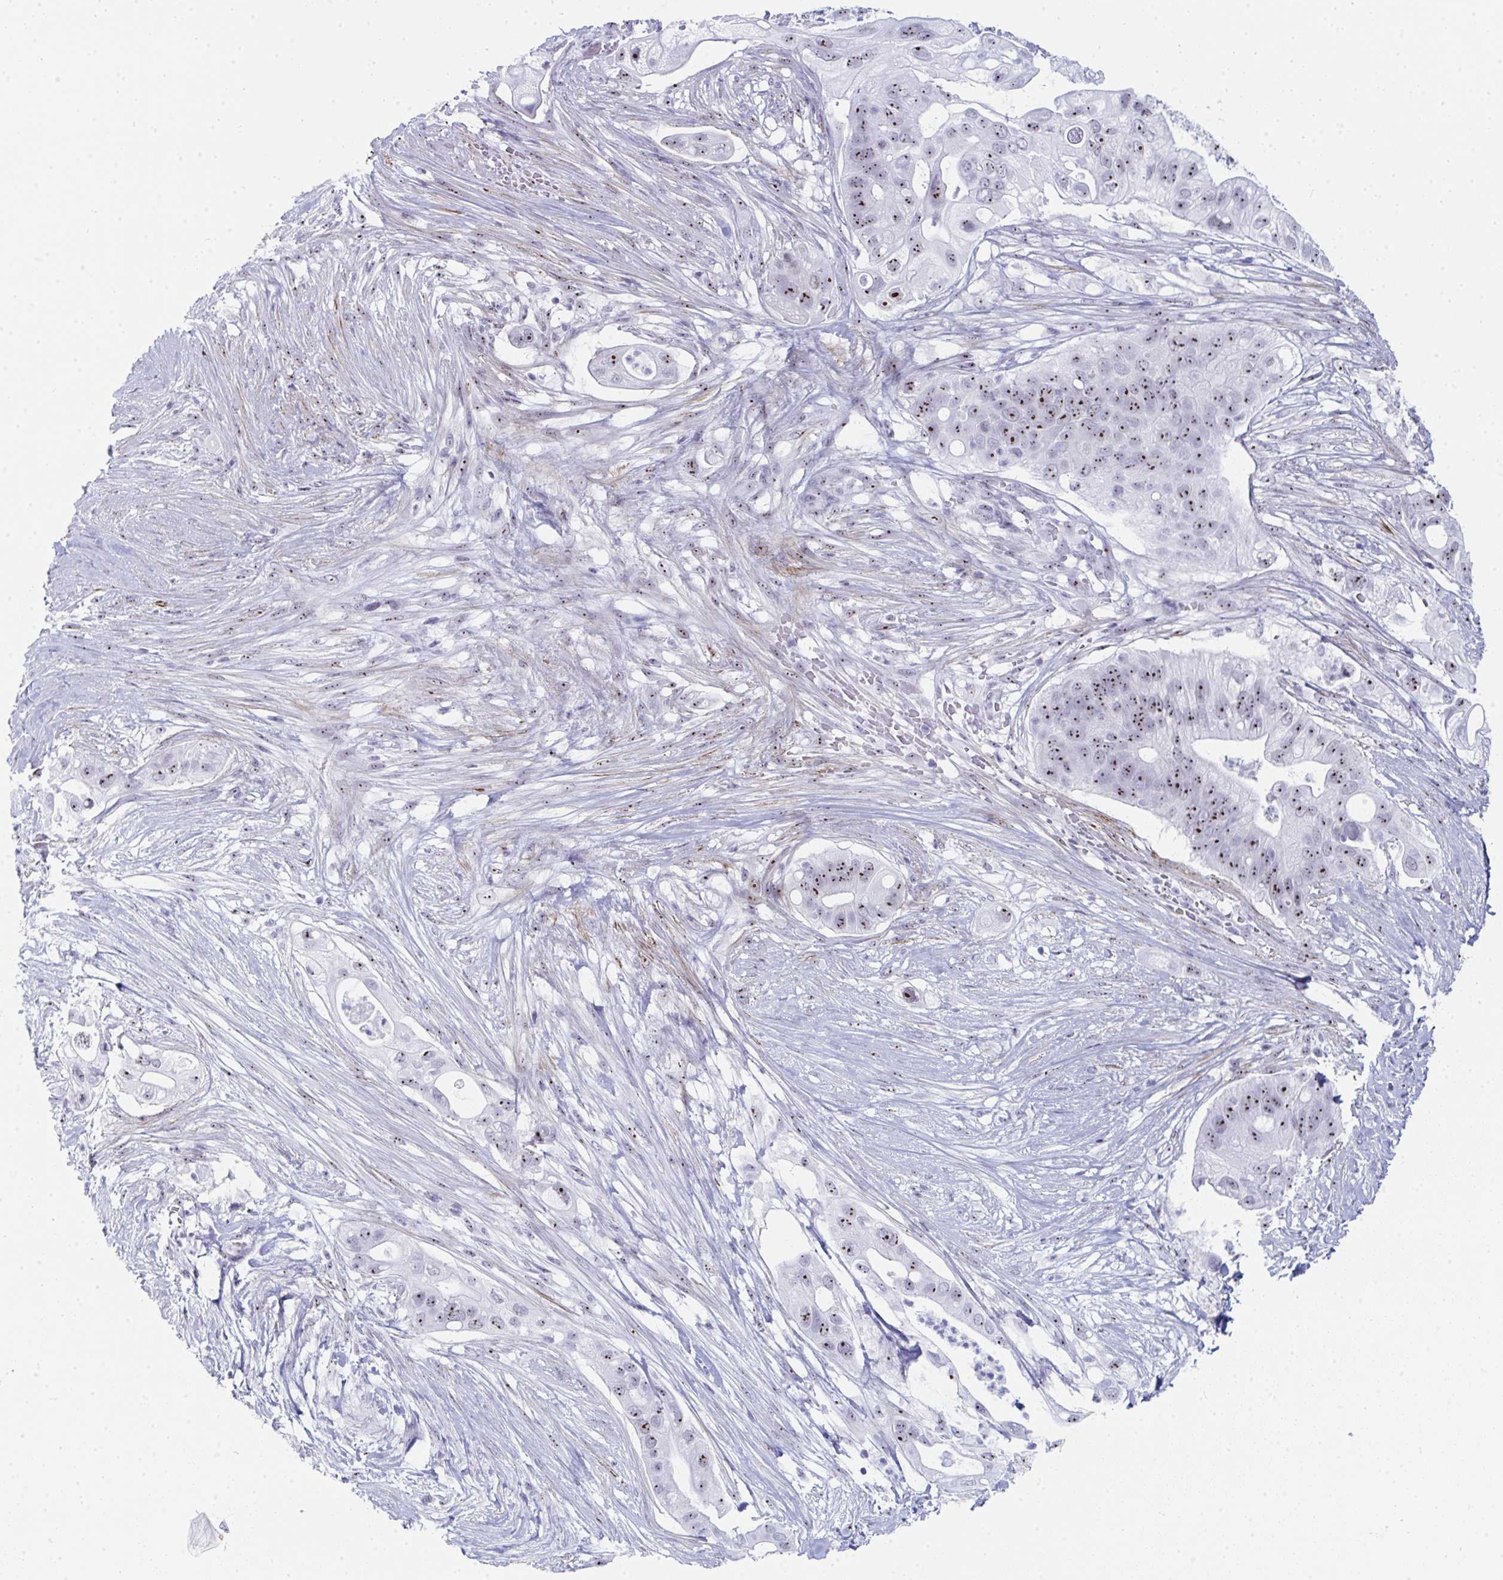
{"staining": {"intensity": "moderate", "quantity": ">75%", "location": "nuclear"}, "tissue": "pancreatic cancer", "cell_type": "Tumor cells", "image_type": "cancer", "snomed": [{"axis": "morphology", "description": "Adenocarcinoma, NOS"}, {"axis": "topography", "description": "Pancreas"}], "caption": "Immunohistochemical staining of human adenocarcinoma (pancreatic) shows moderate nuclear protein positivity in approximately >75% of tumor cells.", "gene": "NOP10", "patient": {"sex": "female", "age": 72}}